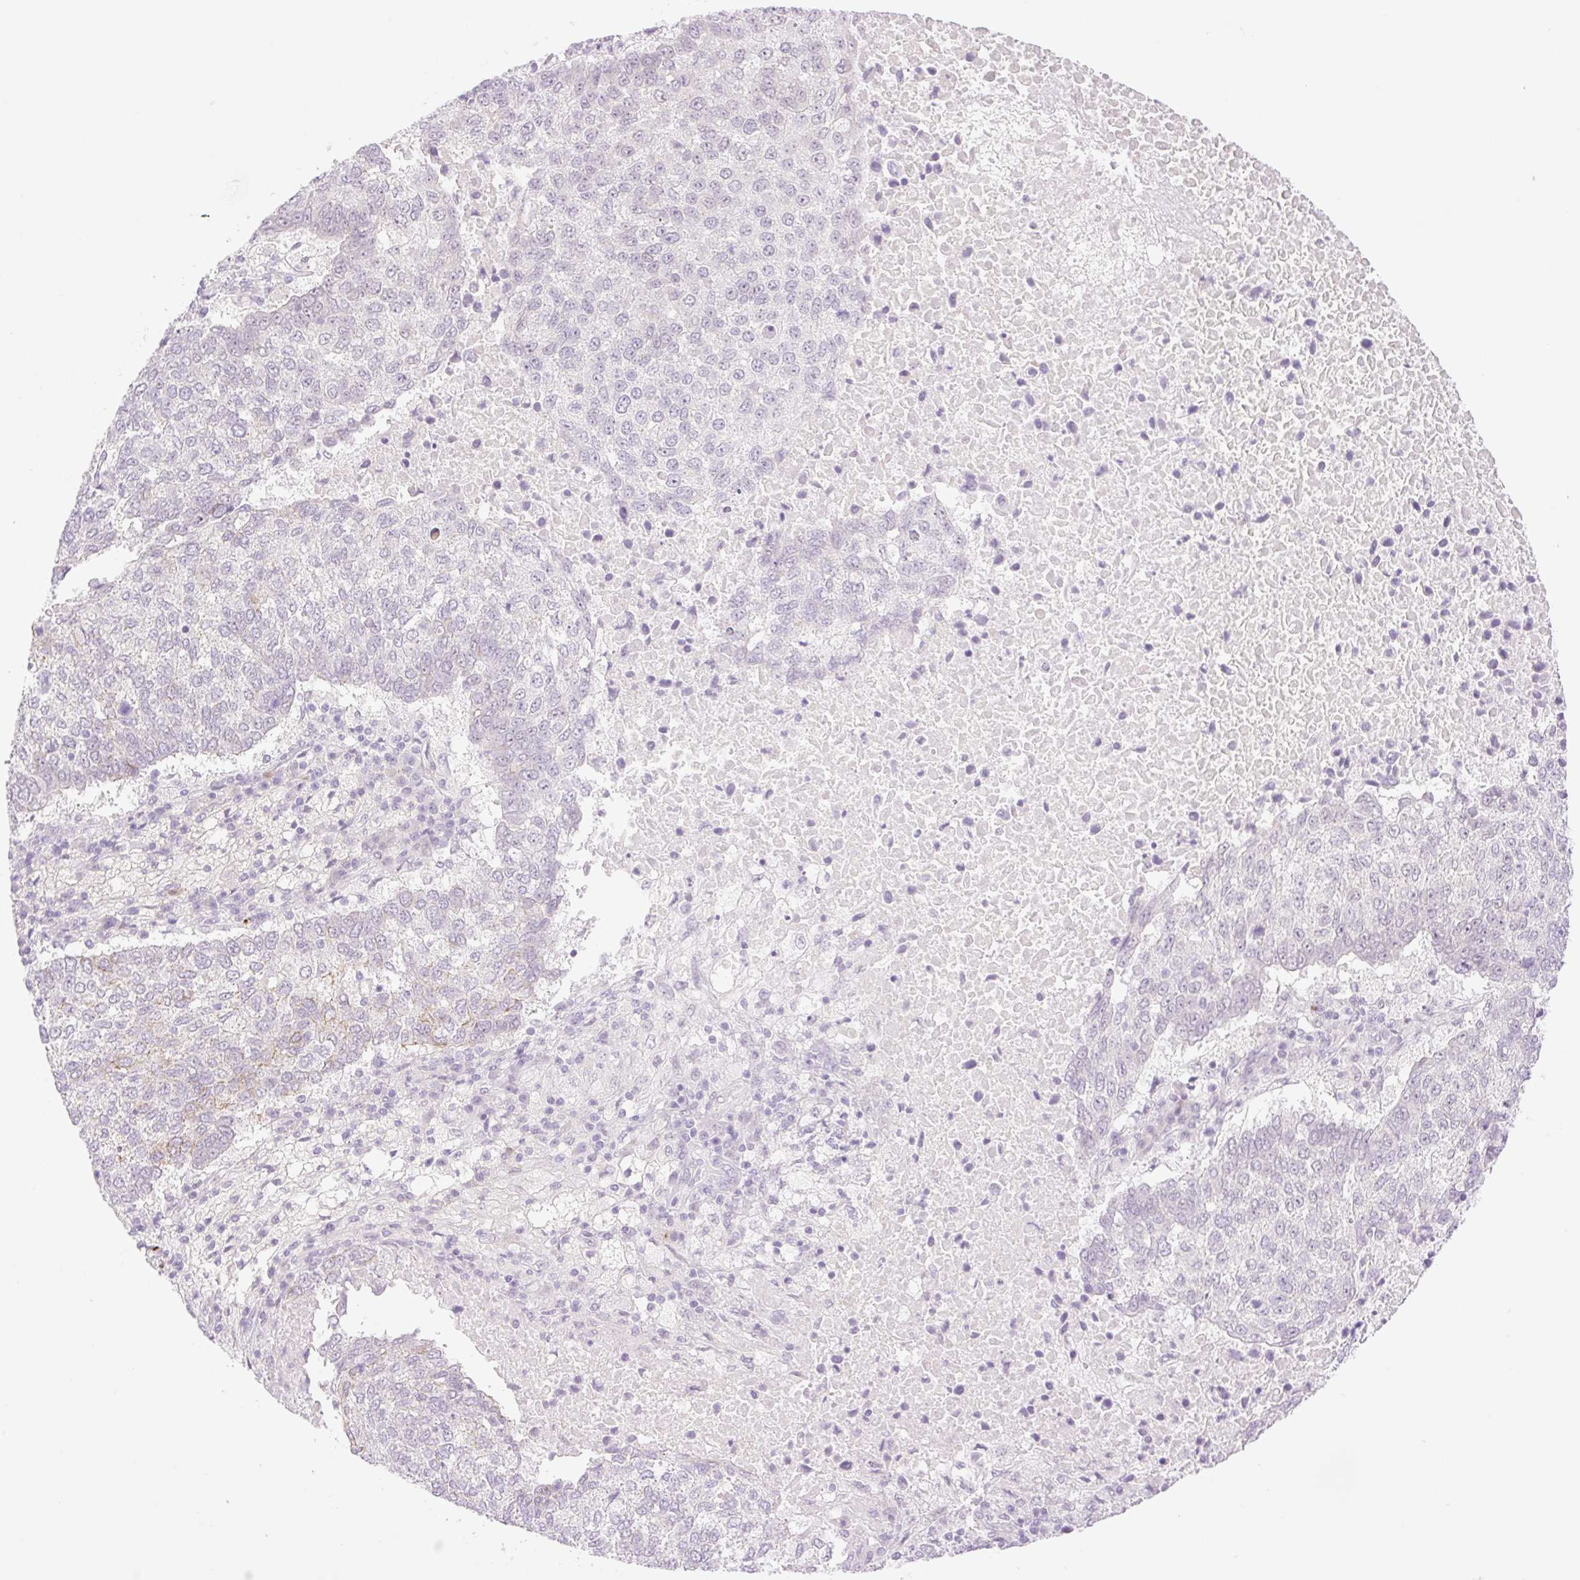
{"staining": {"intensity": "weak", "quantity": "<25%", "location": "cytoplasmic/membranous"}, "tissue": "lung cancer", "cell_type": "Tumor cells", "image_type": "cancer", "snomed": [{"axis": "morphology", "description": "Squamous cell carcinoma, NOS"}, {"axis": "topography", "description": "Lung"}], "caption": "Tumor cells are negative for brown protein staining in squamous cell carcinoma (lung).", "gene": "SPRYD4", "patient": {"sex": "male", "age": 73}}